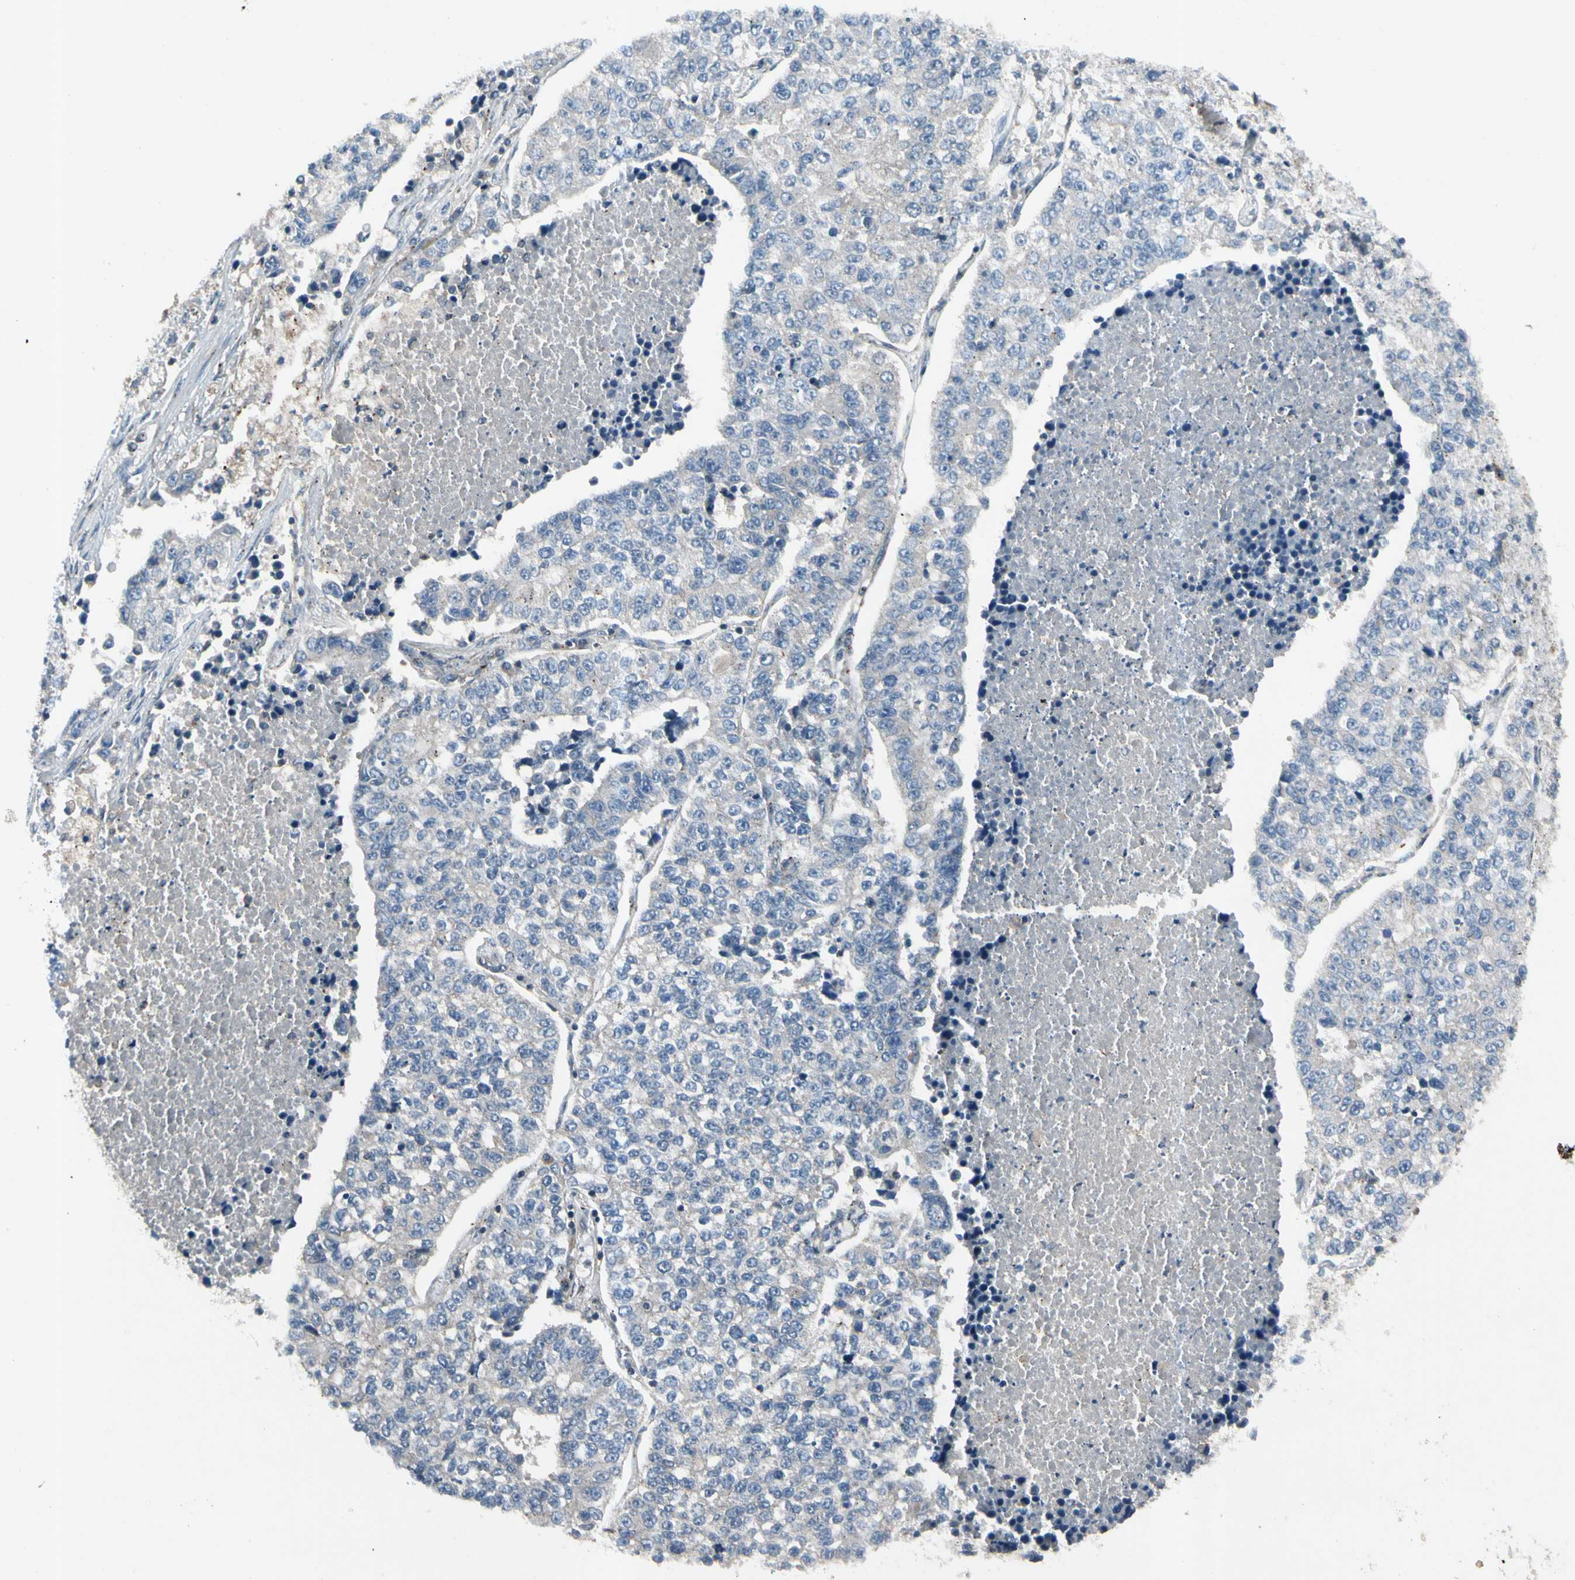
{"staining": {"intensity": "weak", "quantity": "<25%", "location": "cytoplasmic/membranous"}, "tissue": "lung cancer", "cell_type": "Tumor cells", "image_type": "cancer", "snomed": [{"axis": "morphology", "description": "Adenocarcinoma, NOS"}, {"axis": "topography", "description": "Lung"}], "caption": "The image demonstrates no significant staining in tumor cells of adenocarcinoma (lung).", "gene": "NMI", "patient": {"sex": "male", "age": 49}}